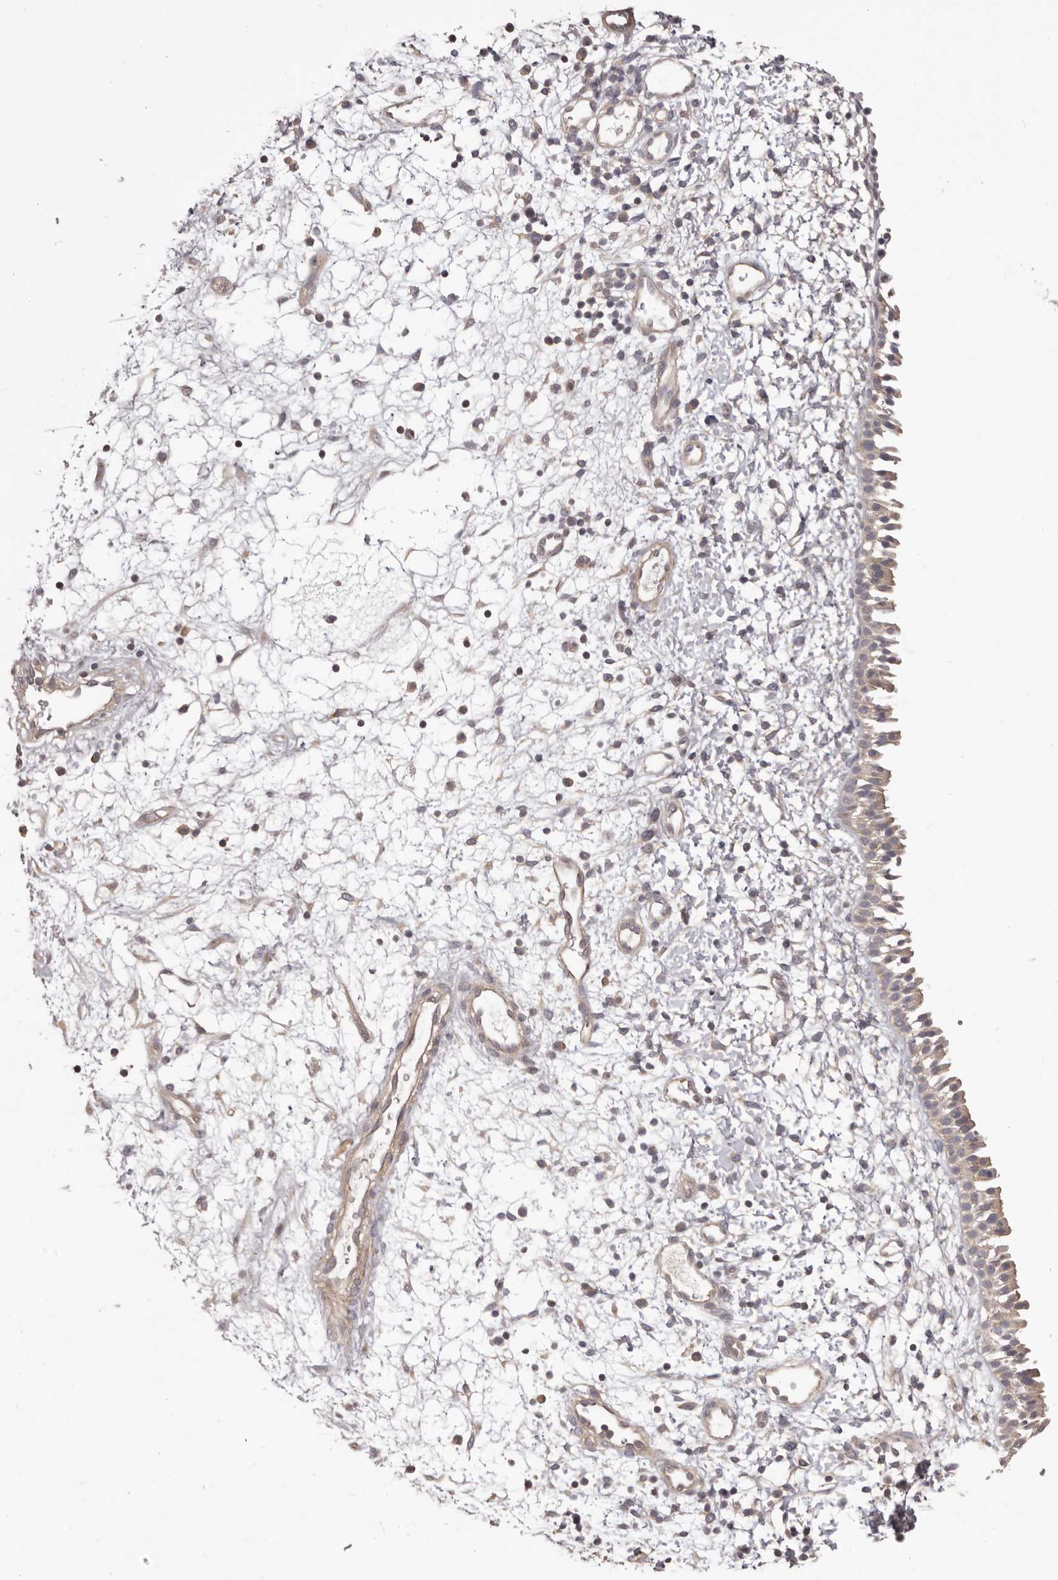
{"staining": {"intensity": "moderate", "quantity": "25%-75%", "location": "cytoplasmic/membranous"}, "tissue": "nasopharynx", "cell_type": "Respiratory epithelial cells", "image_type": "normal", "snomed": [{"axis": "morphology", "description": "Normal tissue, NOS"}, {"axis": "topography", "description": "Nasopharynx"}], "caption": "An IHC histopathology image of benign tissue is shown. Protein staining in brown labels moderate cytoplasmic/membranous positivity in nasopharynx within respiratory epithelial cells. The protein of interest is shown in brown color, while the nuclei are stained blue.", "gene": "HRH1", "patient": {"sex": "male", "age": 22}}